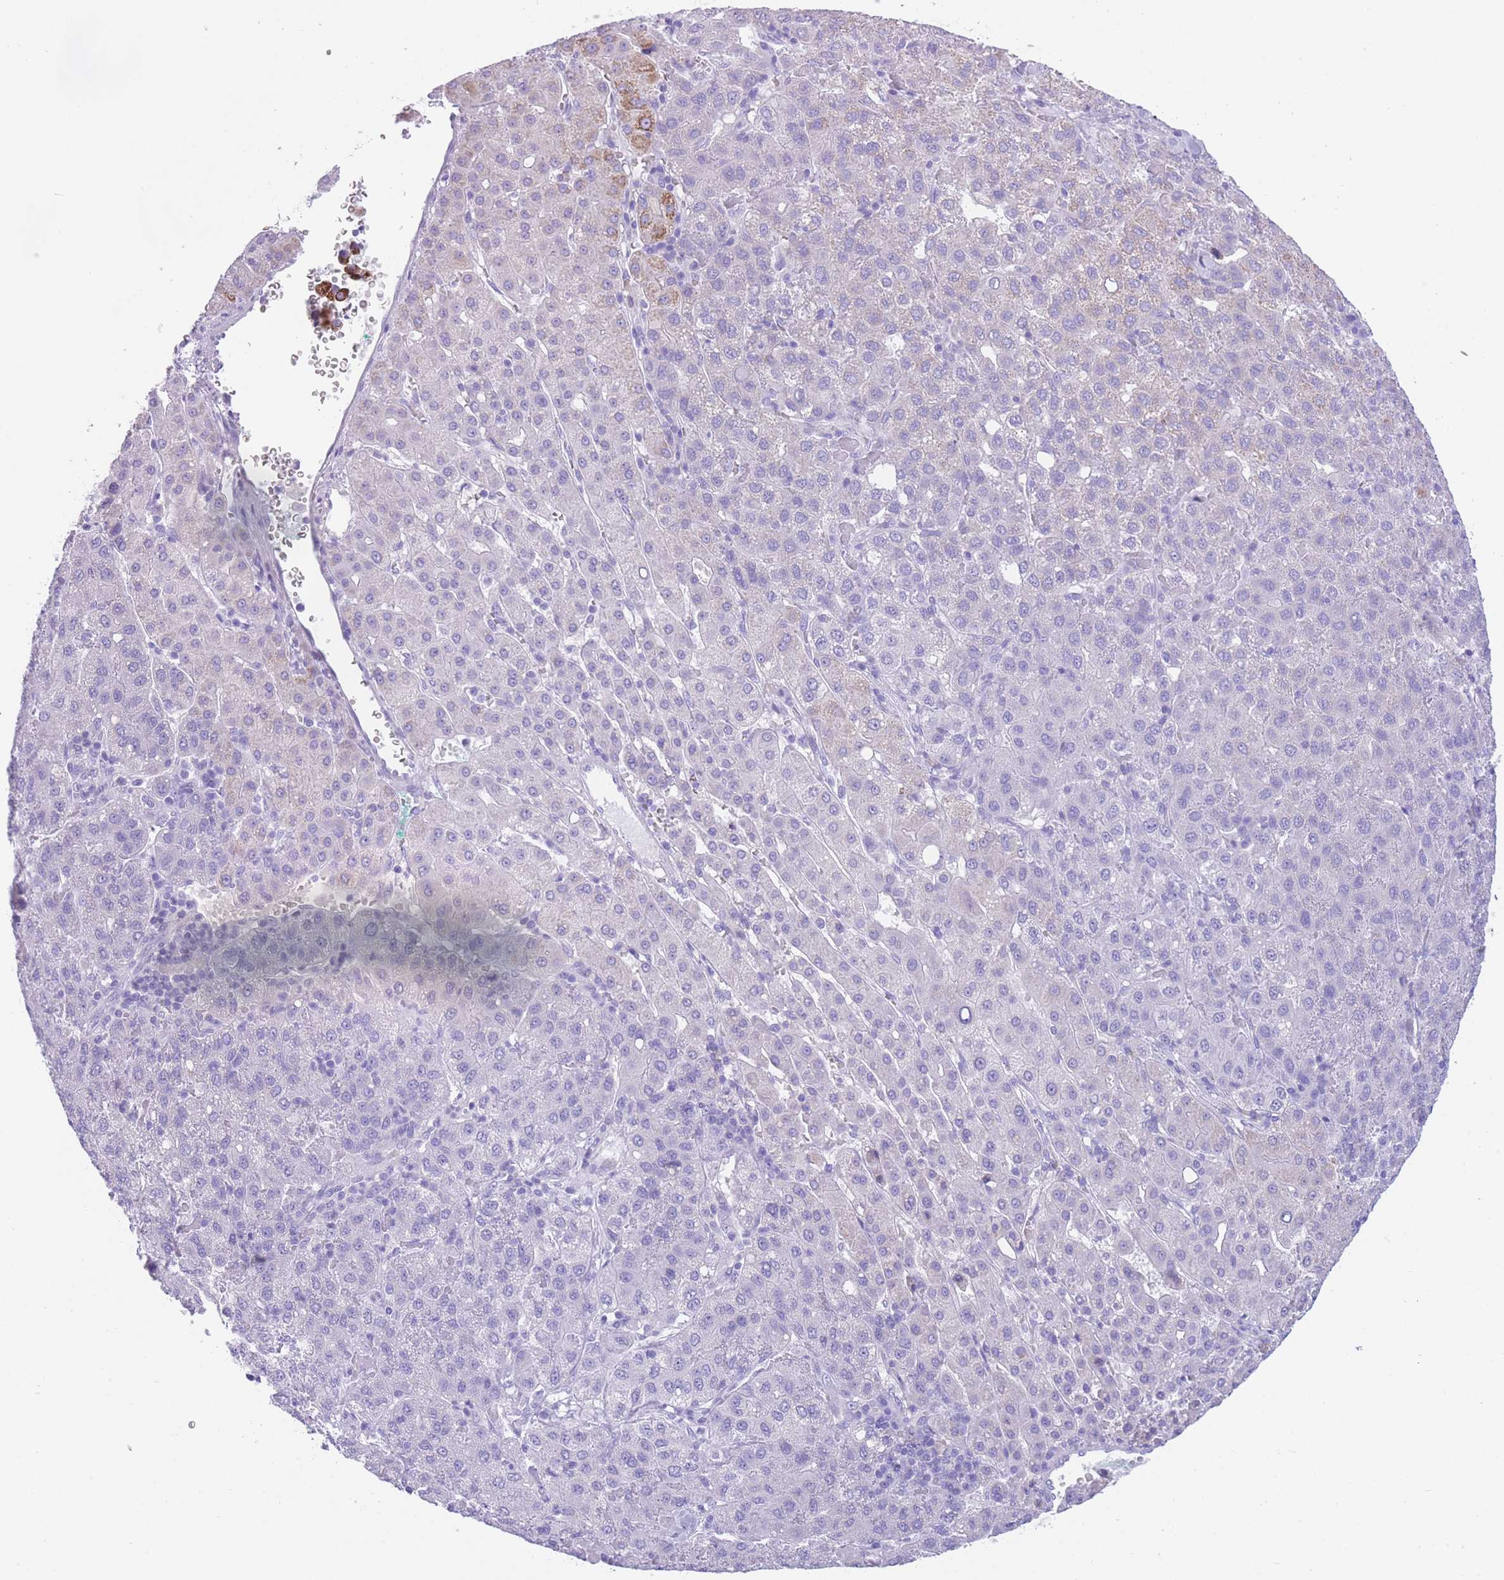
{"staining": {"intensity": "negative", "quantity": "none", "location": "none"}, "tissue": "liver cancer", "cell_type": "Tumor cells", "image_type": "cancer", "snomed": [{"axis": "morphology", "description": "Carcinoma, Hepatocellular, NOS"}, {"axis": "topography", "description": "Liver"}], "caption": "DAB immunohistochemical staining of hepatocellular carcinoma (liver) exhibits no significant staining in tumor cells.", "gene": "QTRT1", "patient": {"sex": "male", "age": 65}}